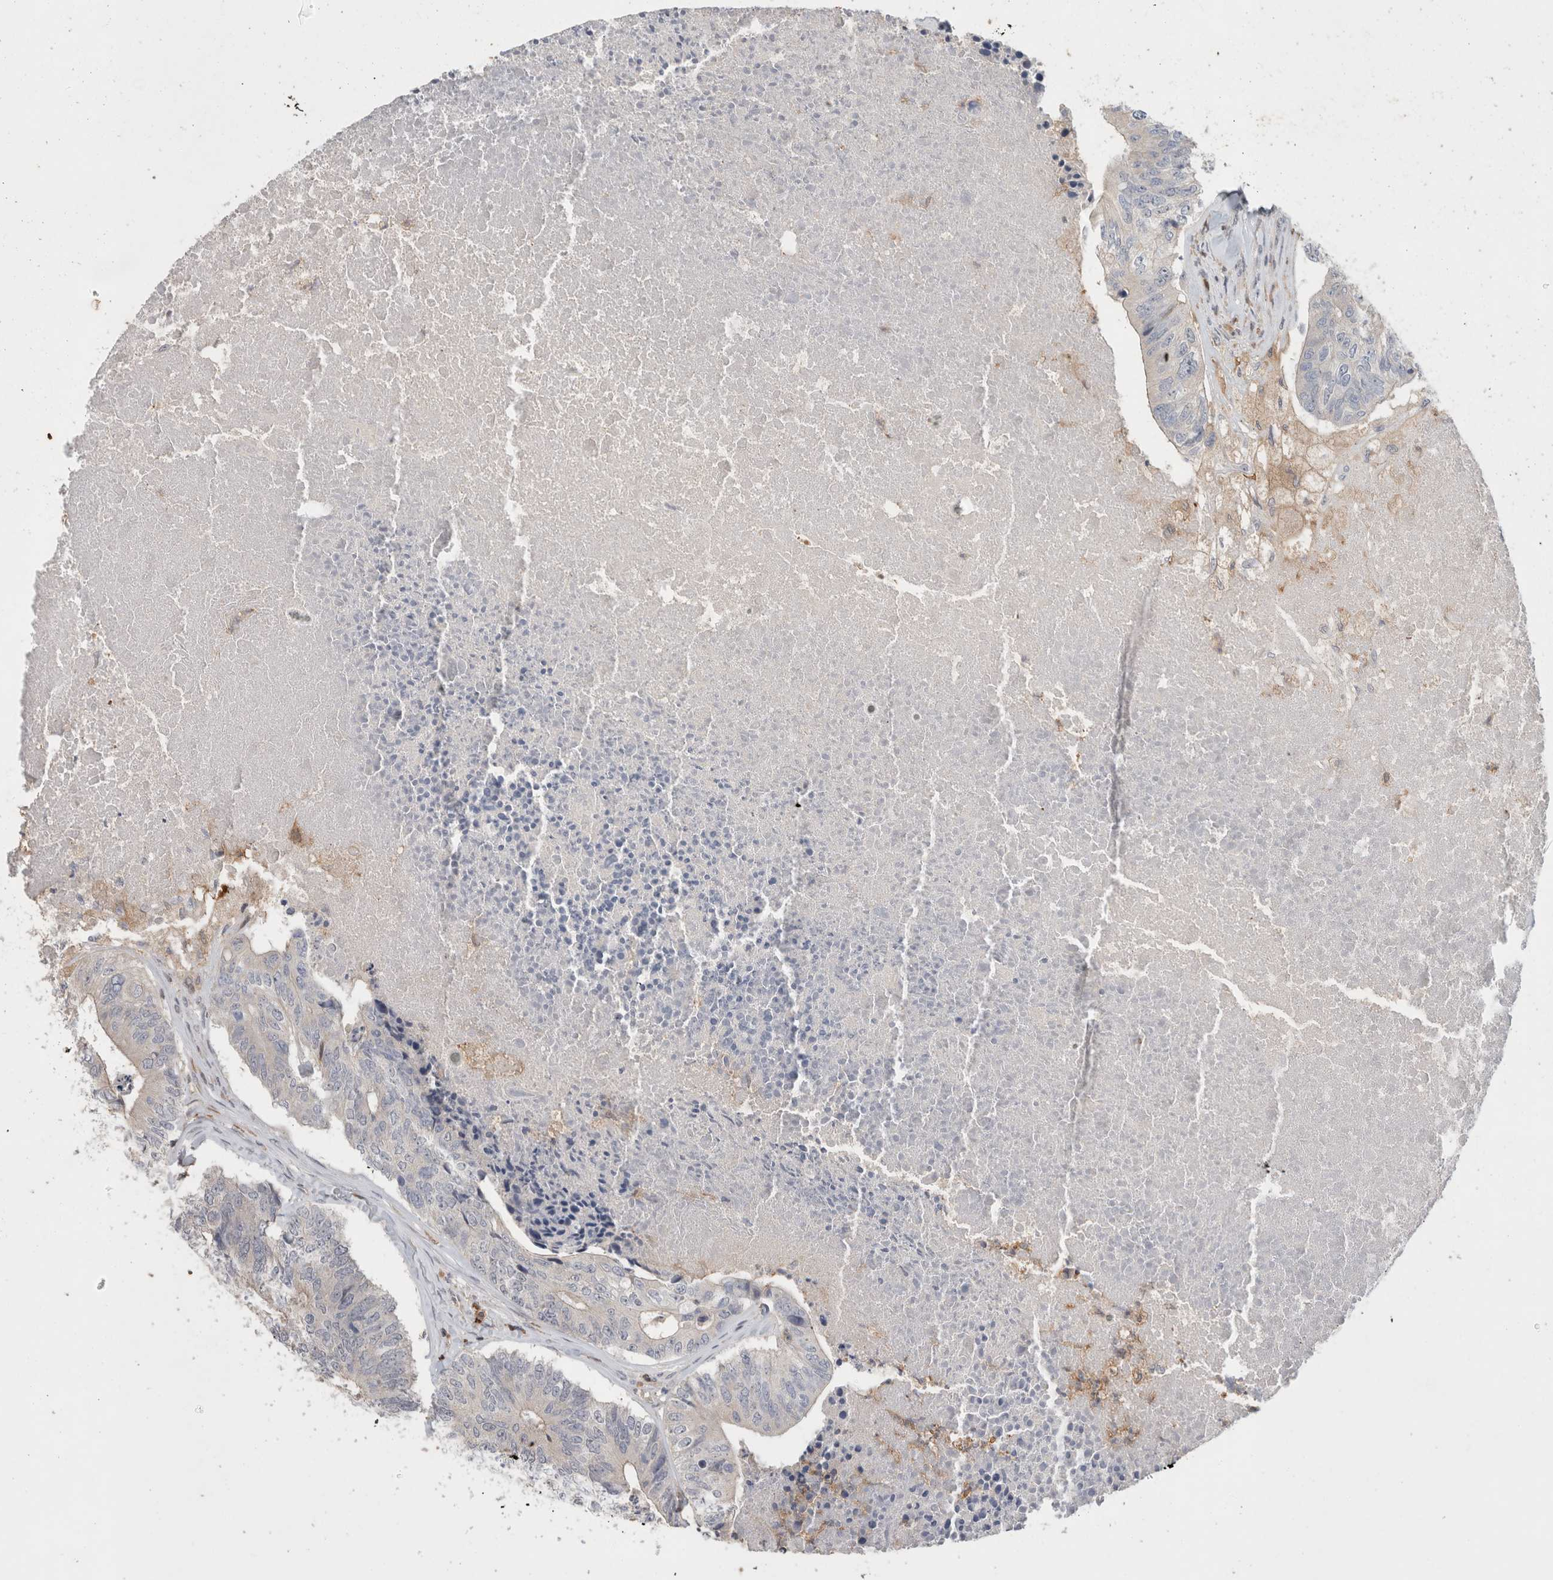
{"staining": {"intensity": "negative", "quantity": "none", "location": "none"}, "tissue": "colorectal cancer", "cell_type": "Tumor cells", "image_type": "cancer", "snomed": [{"axis": "morphology", "description": "Adenocarcinoma, NOS"}, {"axis": "topography", "description": "Colon"}], "caption": "Immunohistochemical staining of adenocarcinoma (colorectal) shows no significant staining in tumor cells. The staining was performed using DAB (3,3'-diaminobenzidine) to visualize the protein expression in brown, while the nuclei were stained in blue with hematoxylin (Magnification: 20x).", "gene": "GFRA2", "patient": {"sex": "female", "age": 67}}